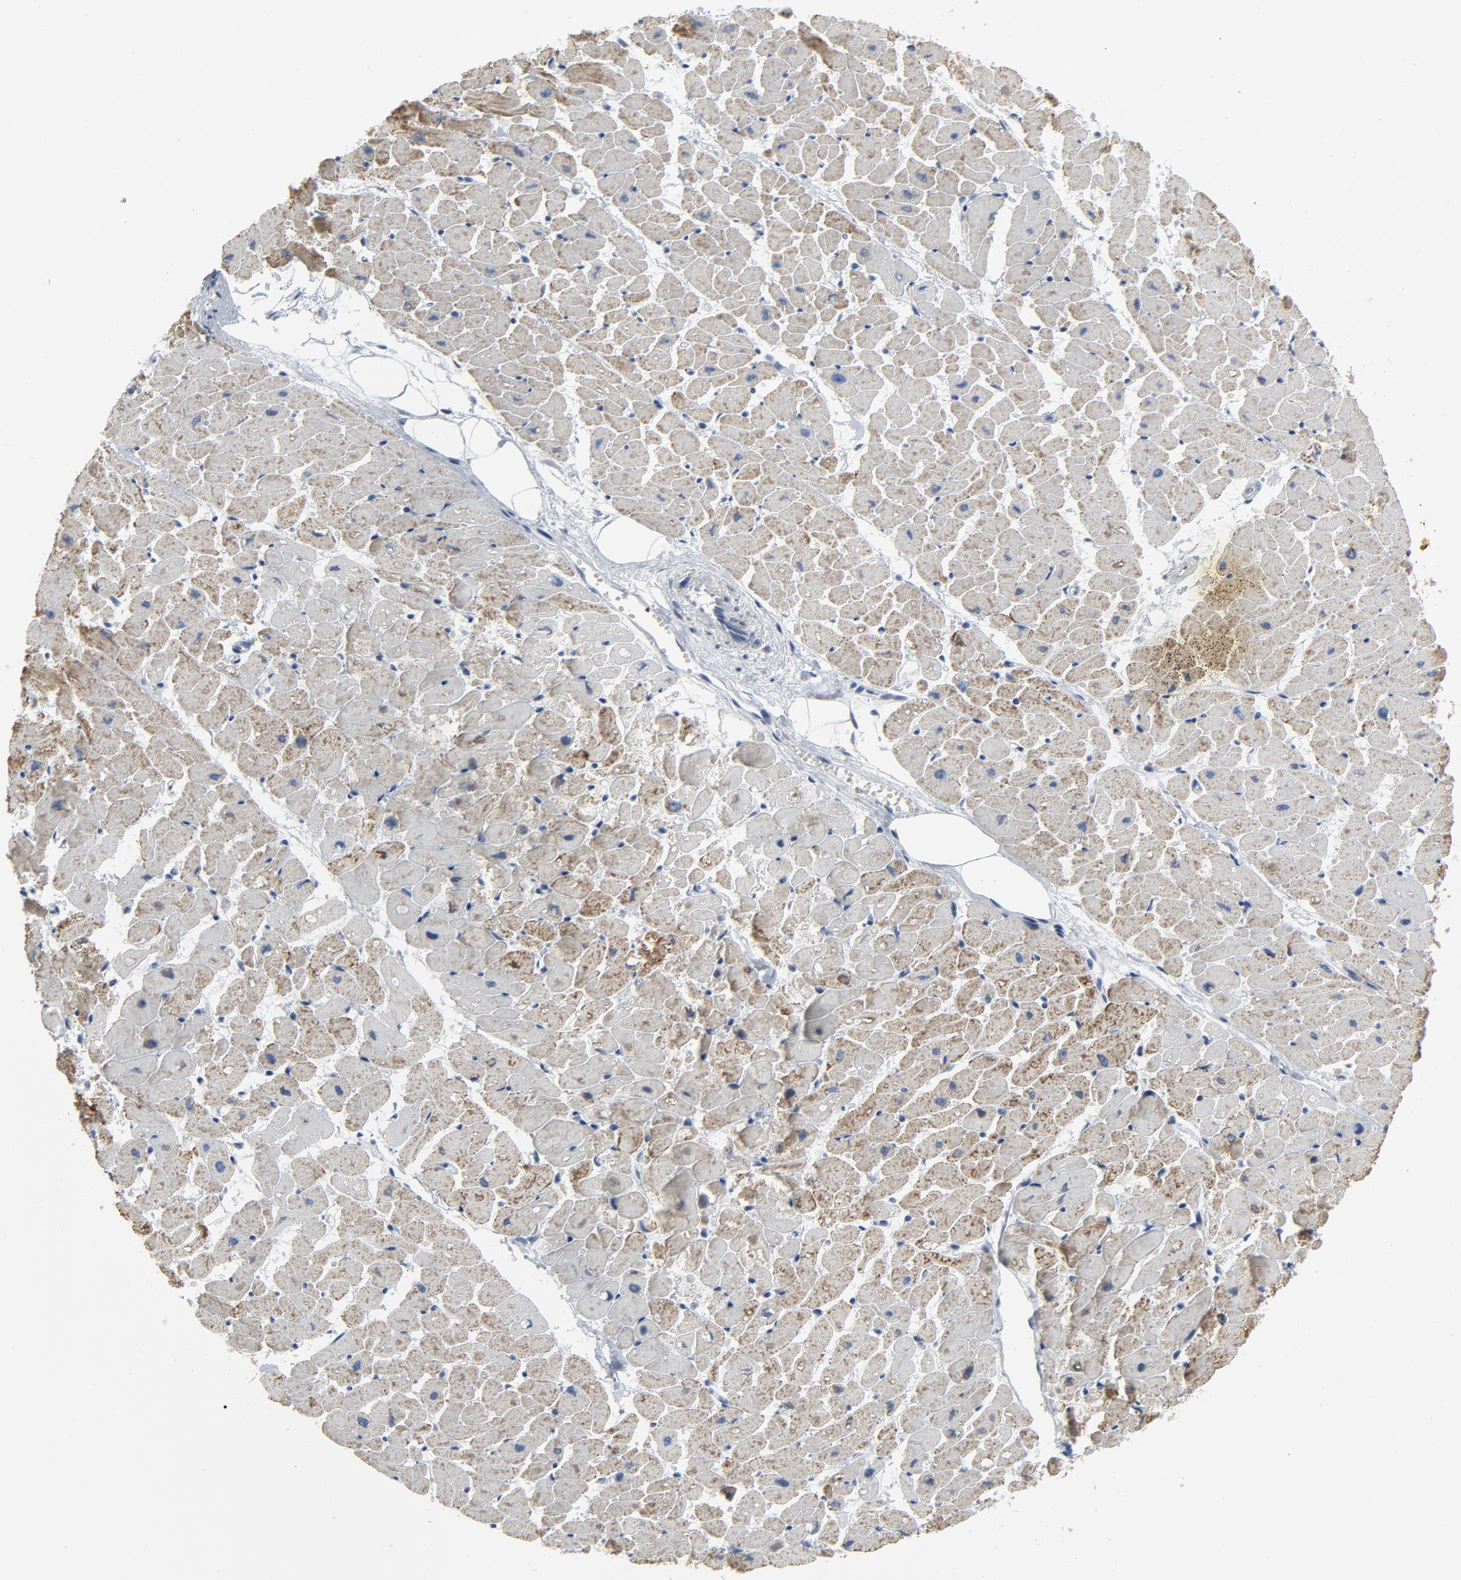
{"staining": {"intensity": "moderate", "quantity": ">75%", "location": "cytoplasmic/membranous"}, "tissue": "heart muscle", "cell_type": "Cardiomyocytes", "image_type": "normal", "snomed": [{"axis": "morphology", "description": "Normal tissue, NOS"}, {"axis": "topography", "description": "Heart"}], "caption": "A photomicrograph of heart muscle stained for a protein demonstrates moderate cytoplasmic/membranous brown staining in cardiomyocytes.", "gene": "GPX2", "patient": {"sex": "female", "age": 19}}